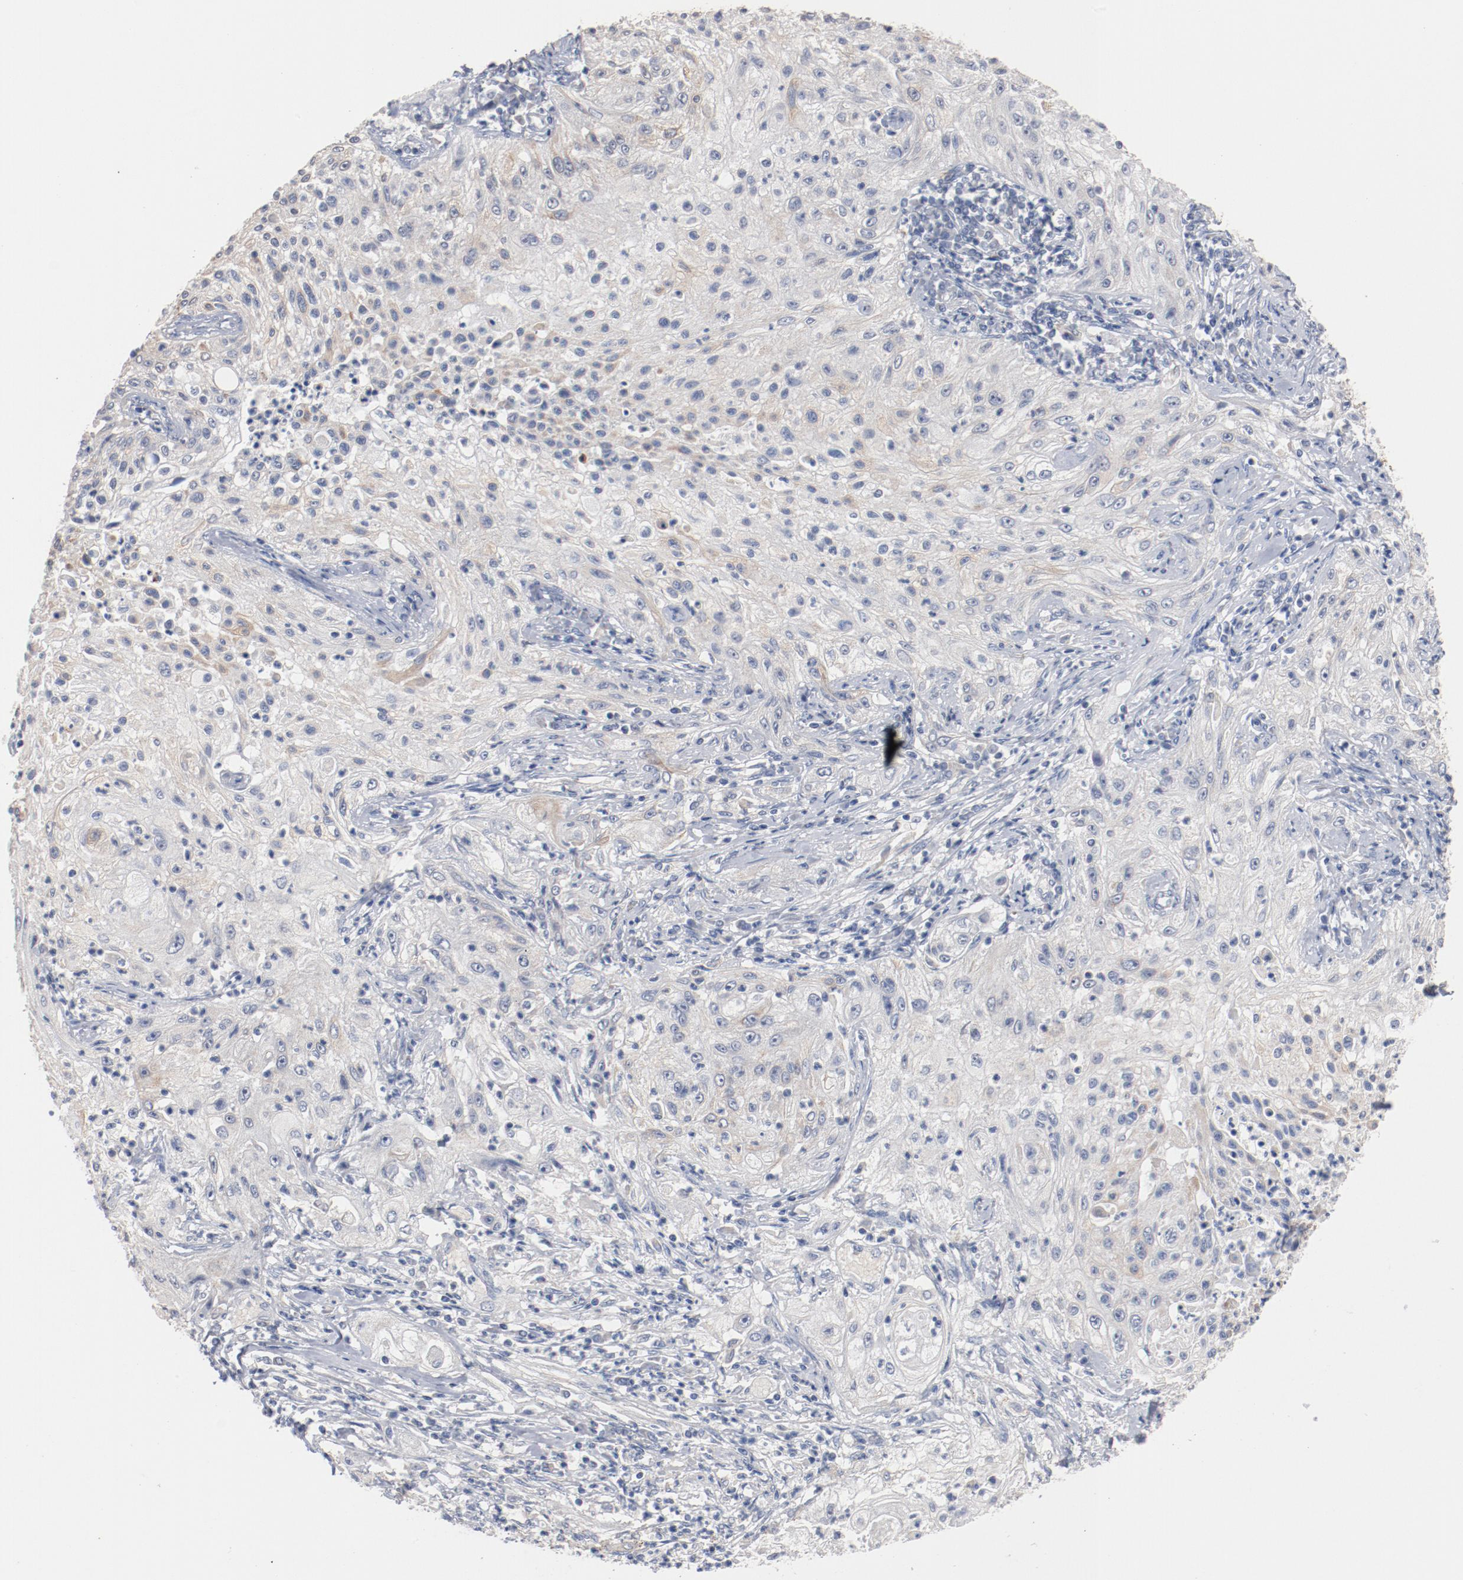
{"staining": {"intensity": "negative", "quantity": "none", "location": "none"}, "tissue": "lung cancer", "cell_type": "Tumor cells", "image_type": "cancer", "snomed": [{"axis": "morphology", "description": "Inflammation, NOS"}, {"axis": "morphology", "description": "Squamous cell carcinoma, NOS"}, {"axis": "topography", "description": "Lymph node"}, {"axis": "topography", "description": "Soft tissue"}, {"axis": "topography", "description": "Lung"}], "caption": "The photomicrograph reveals no significant positivity in tumor cells of squamous cell carcinoma (lung). (DAB immunohistochemistry with hematoxylin counter stain).", "gene": "ERICH1", "patient": {"sex": "male", "age": 66}}